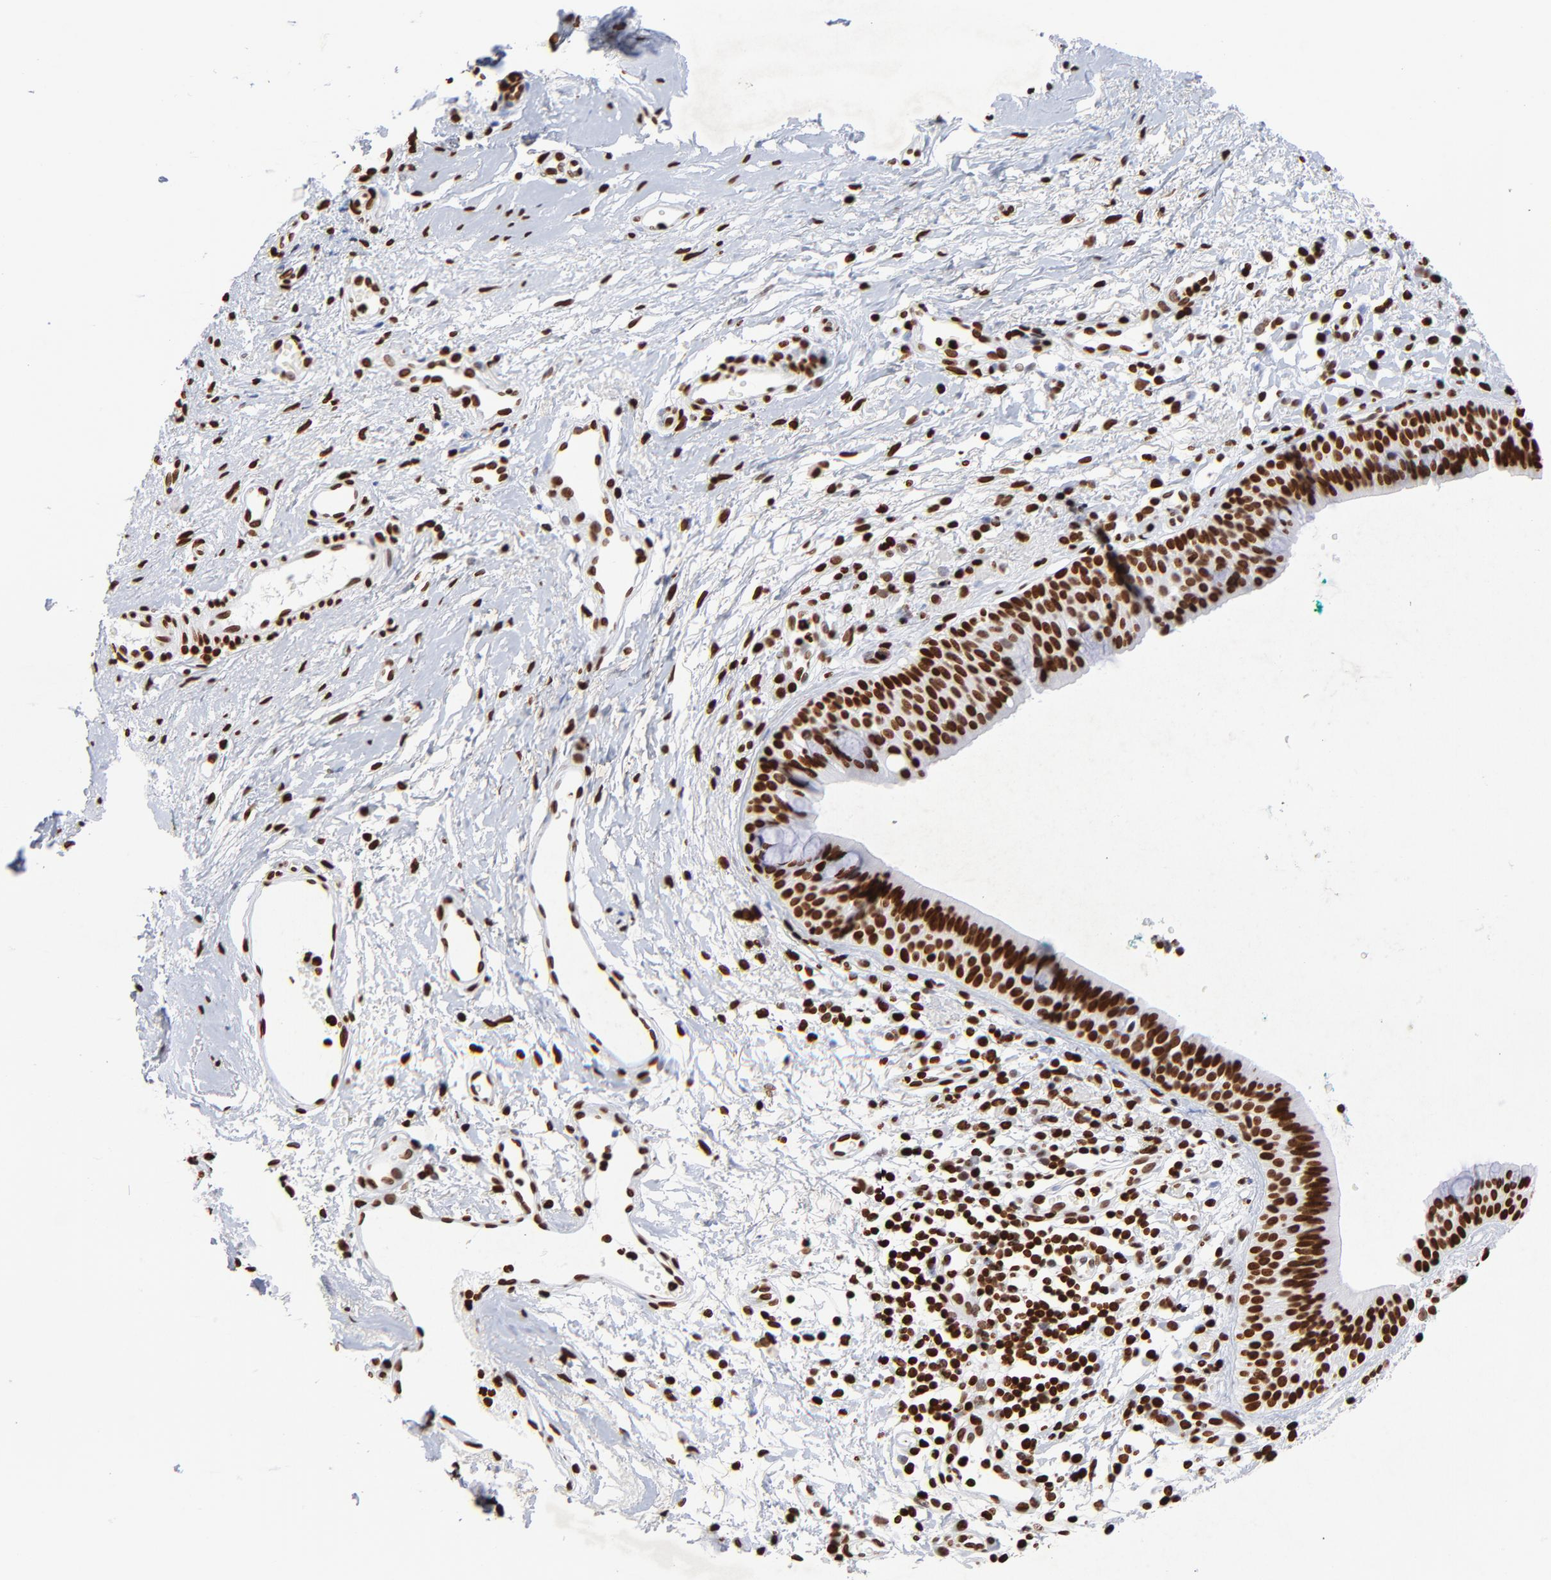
{"staining": {"intensity": "strong", "quantity": ">75%", "location": "nuclear"}, "tissue": "nasopharynx", "cell_type": "Respiratory epithelial cells", "image_type": "normal", "snomed": [{"axis": "morphology", "description": "Normal tissue, NOS"}, {"axis": "morphology", "description": "Basal cell carcinoma"}, {"axis": "topography", "description": "Cartilage tissue"}, {"axis": "topography", "description": "Nasopharynx"}, {"axis": "topography", "description": "Oral tissue"}], "caption": "Respiratory epithelial cells reveal high levels of strong nuclear expression in about >75% of cells in normal human nasopharynx.", "gene": "FBH1", "patient": {"sex": "female", "age": 77}}